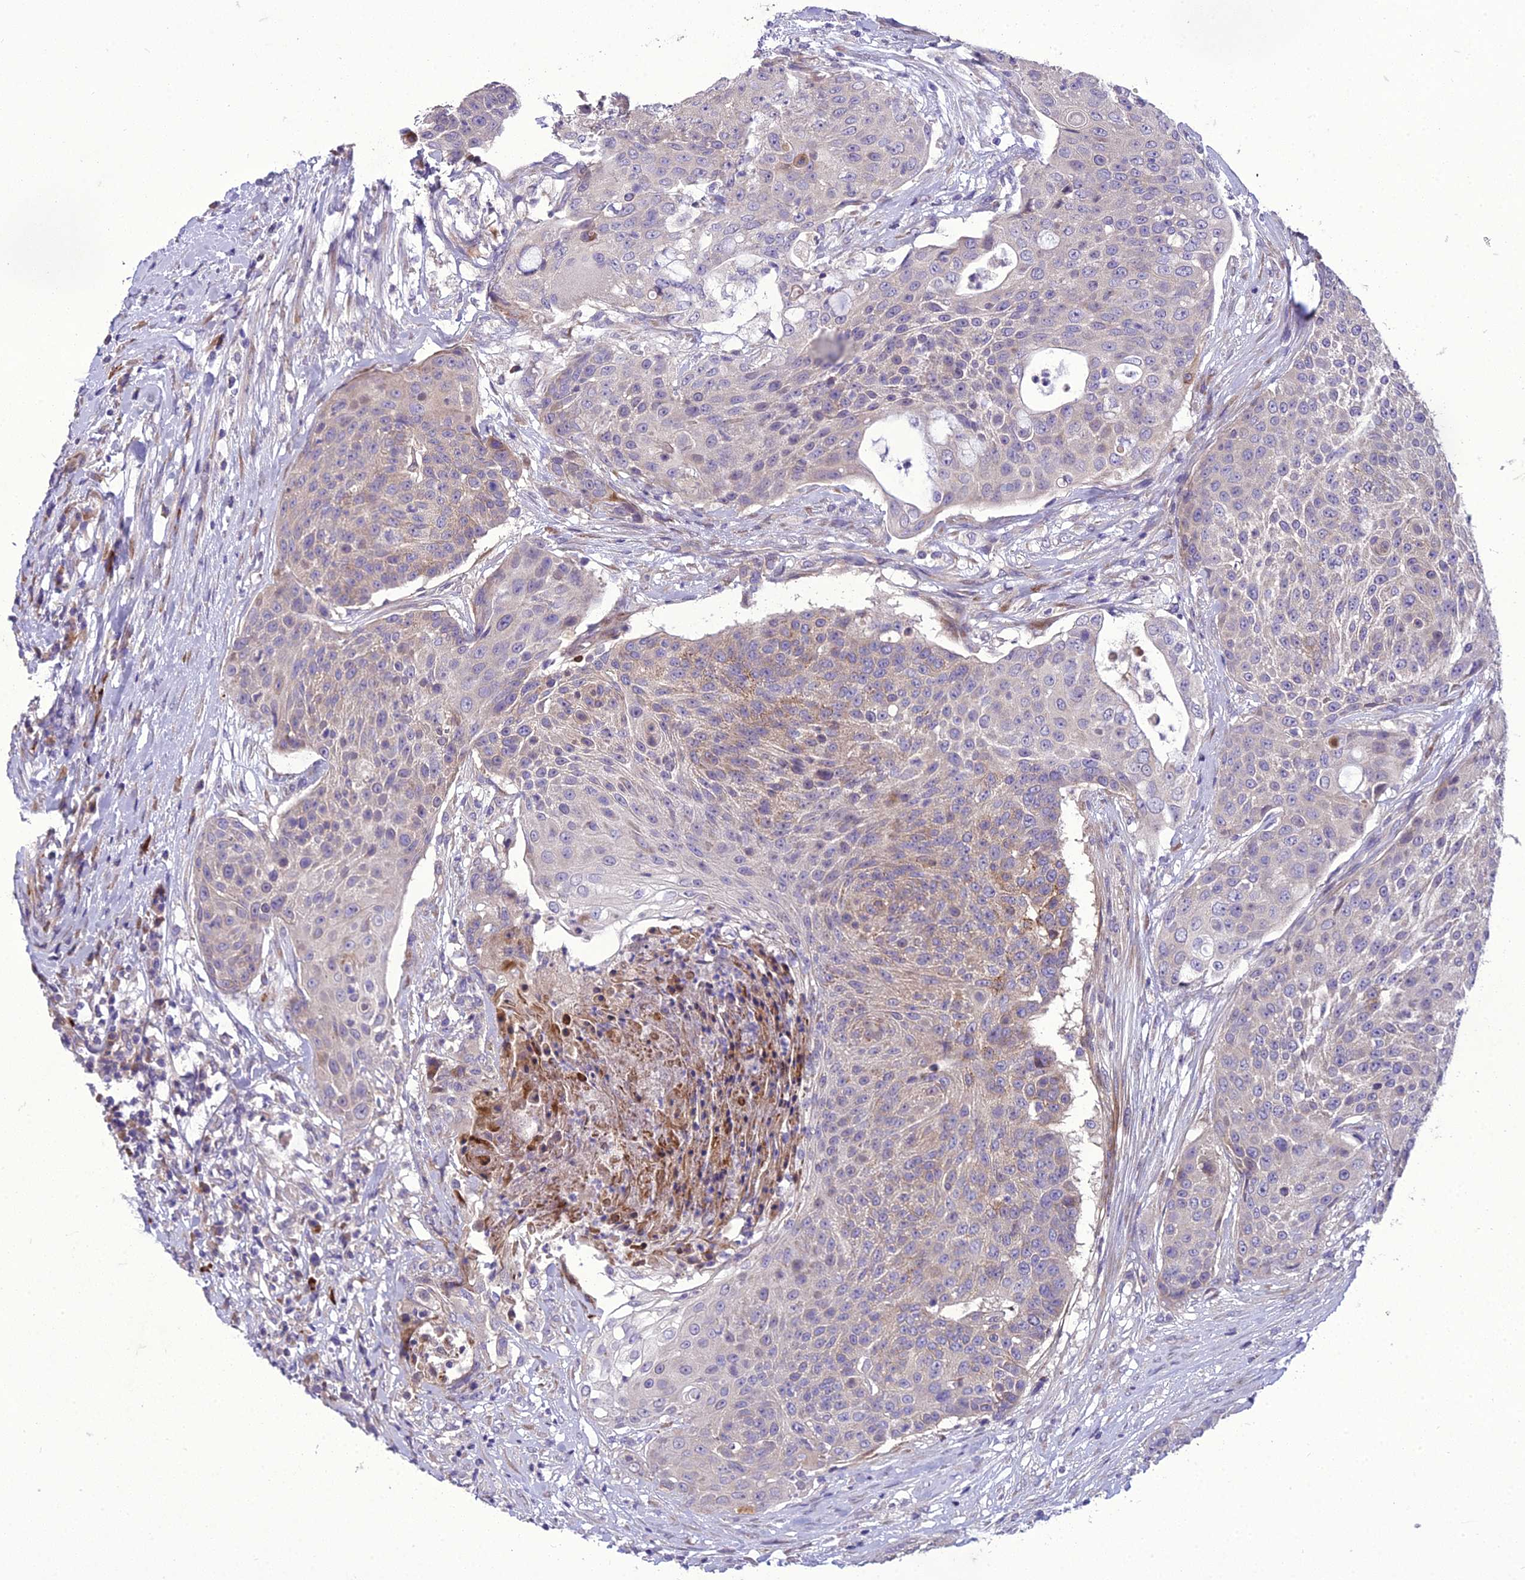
{"staining": {"intensity": "negative", "quantity": "none", "location": "none"}, "tissue": "urothelial cancer", "cell_type": "Tumor cells", "image_type": "cancer", "snomed": [{"axis": "morphology", "description": "Urothelial carcinoma, High grade"}, {"axis": "topography", "description": "Urinary bladder"}], "caption": "Immunohistochemistry micrograph of neoplastic tissue: high-grade urothelial carcinoma stained with DAB exhibits no significant protein positivity in tumor cells. (Immunohistochemistry (ihc), brightfield microscopy, high magnification).", "gene": "ADIPOR2", "patient": {"sex": "female", "age": 63}}